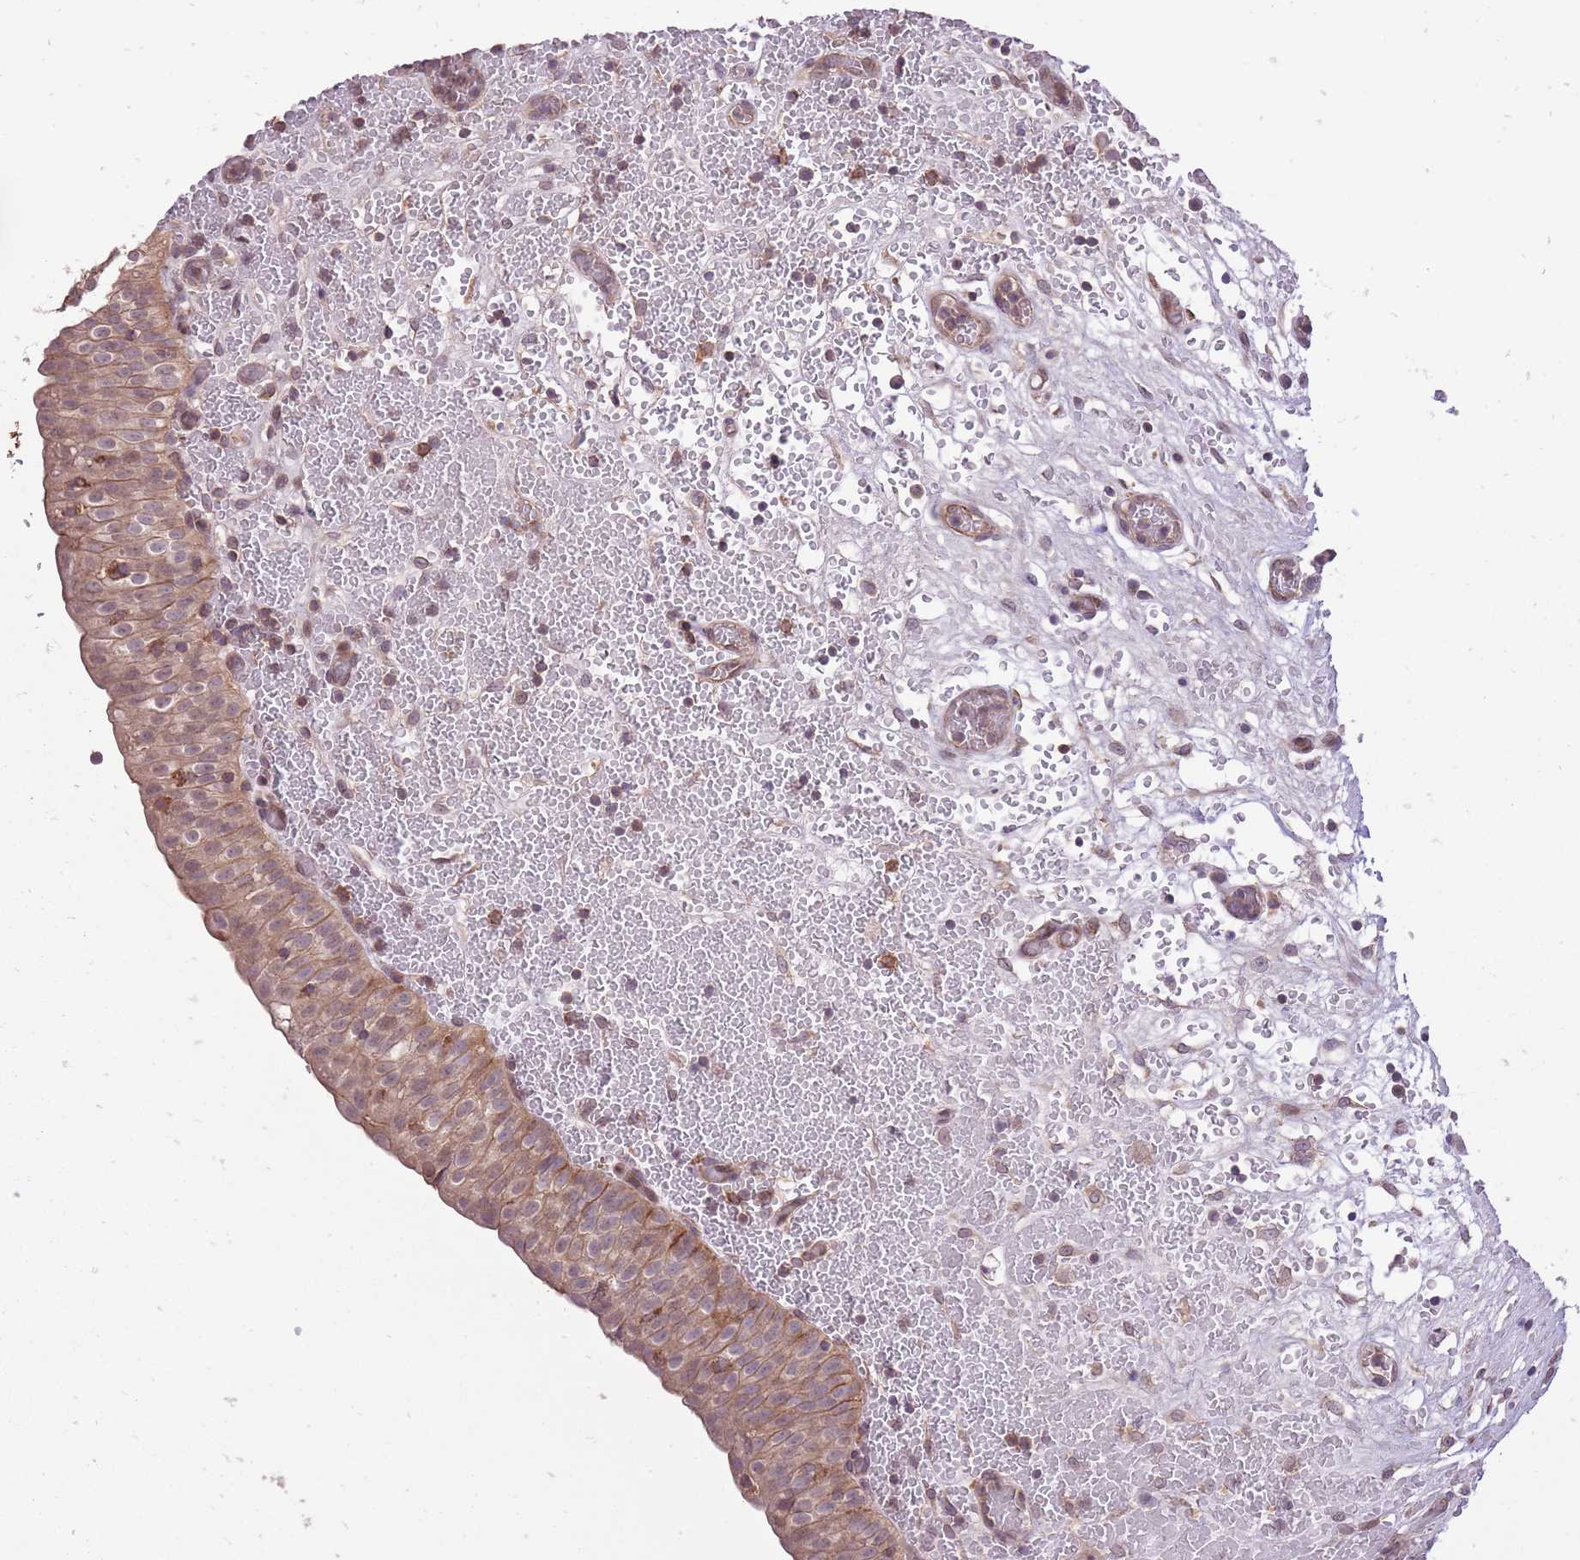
{"staining": {"intensity": "weak", "quantity": ">75%", "location": "cytoplasmic/membranous,nuclear"}, "tissue": "urinary bladder", "cell_type": "Urothelial cells", "image_type": "normal", "snomed": [{"axis": "morphology", "description": "Normal tissue, NOS"}, {"axis": "topography", "description": "Urinary bladder"}], "caption": "Approximately >75% of urothelial cells in unremarkable urinary bladder exhibit weak cytoplasmic/membranous,nuclear protein positivity as visualized by brown immunohistochemical staining.", "gene": "TET3", "patient": {"sex": "male", "age": 55}}